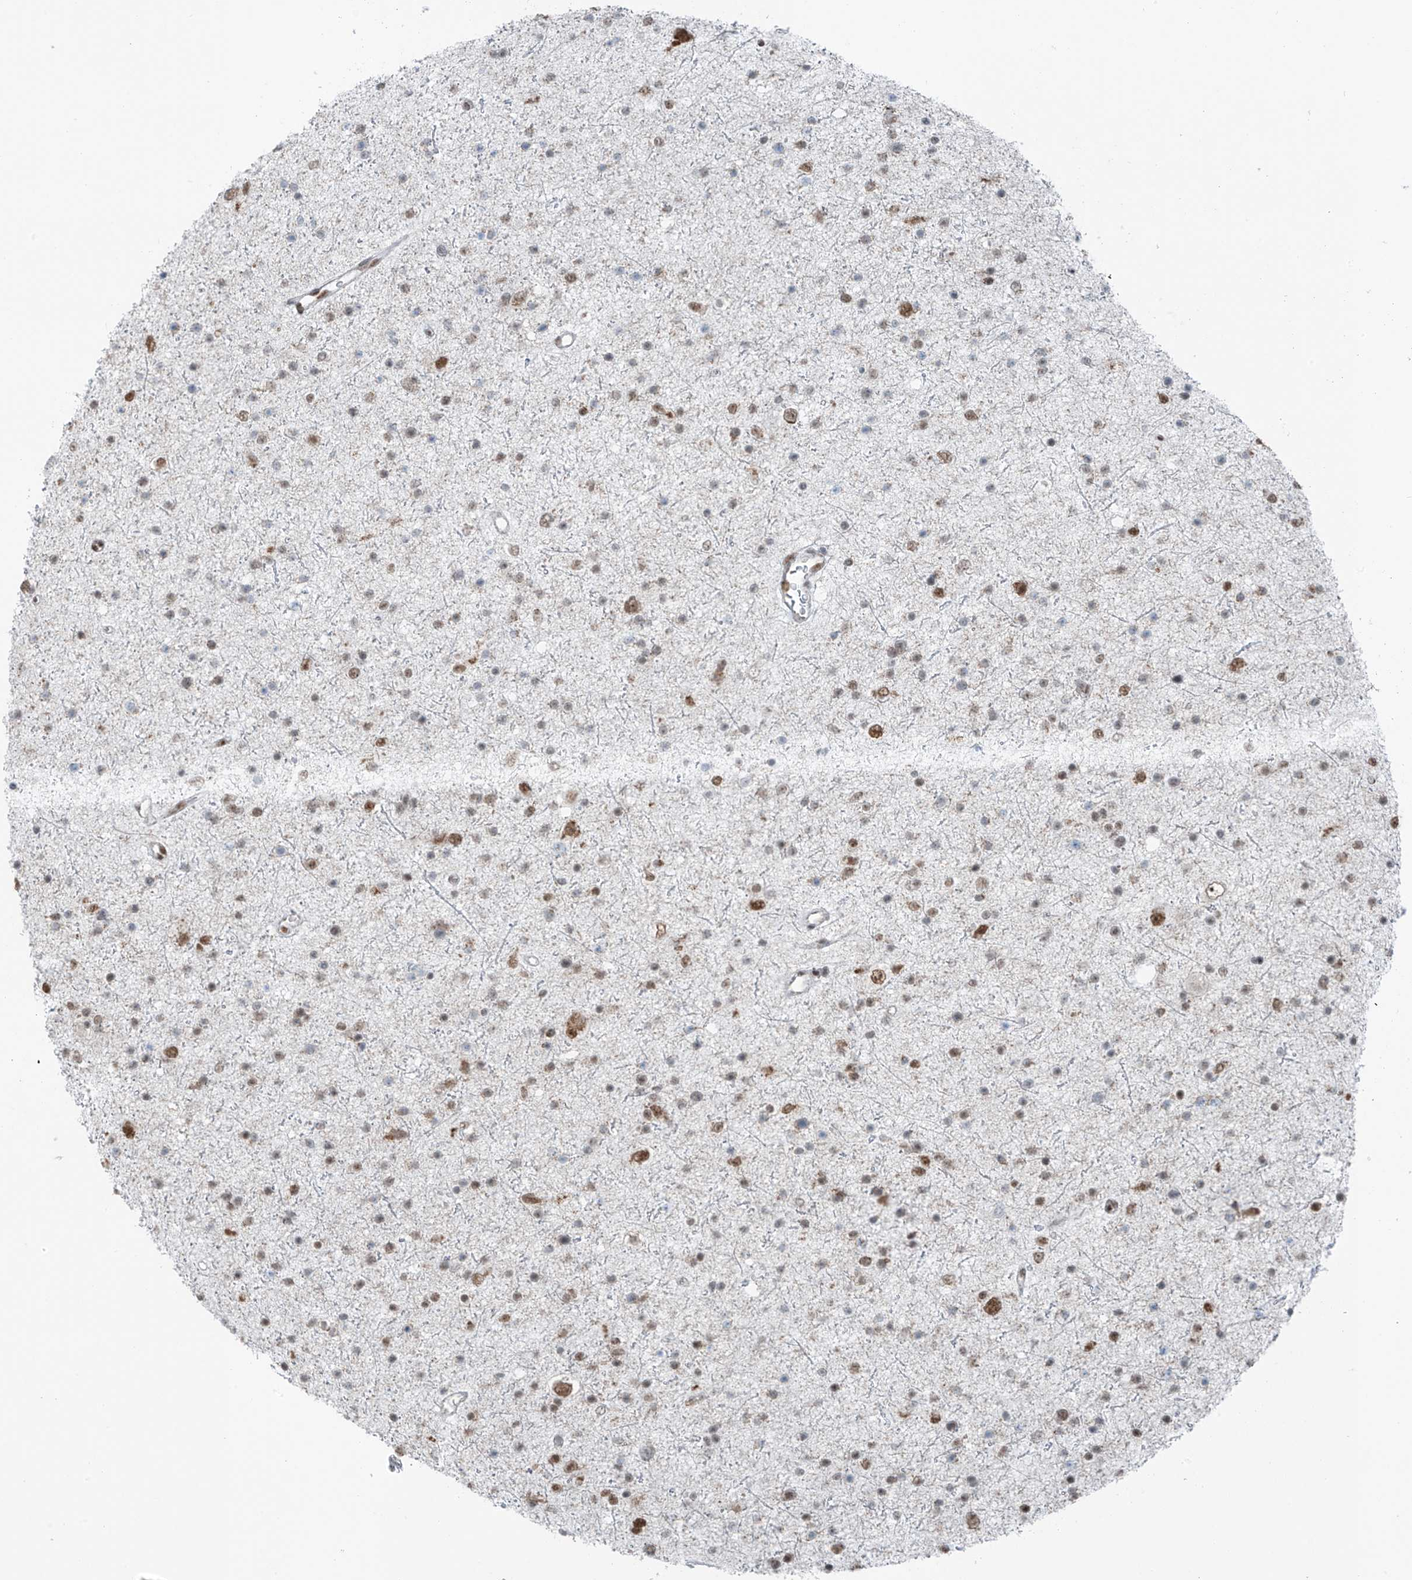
{"staining": {"intensity": "moderate", "quantity": "<25%", "location": "nuclear"}, "tissue": "glioma", "cell_type": "Tumor cells", "image_type": "cancer", "snomed": [{"axis": "morphology", "description": "Glioma, malignant, Low grade"}, {"axis": "topography", "description": "Brain"}], "caption": "Moderate nuclear protein positivity is seen in about <25% of tumor cells in glioma.", "gene": "WRNIP1", "patient": {"sex": "female", "age": 37}}